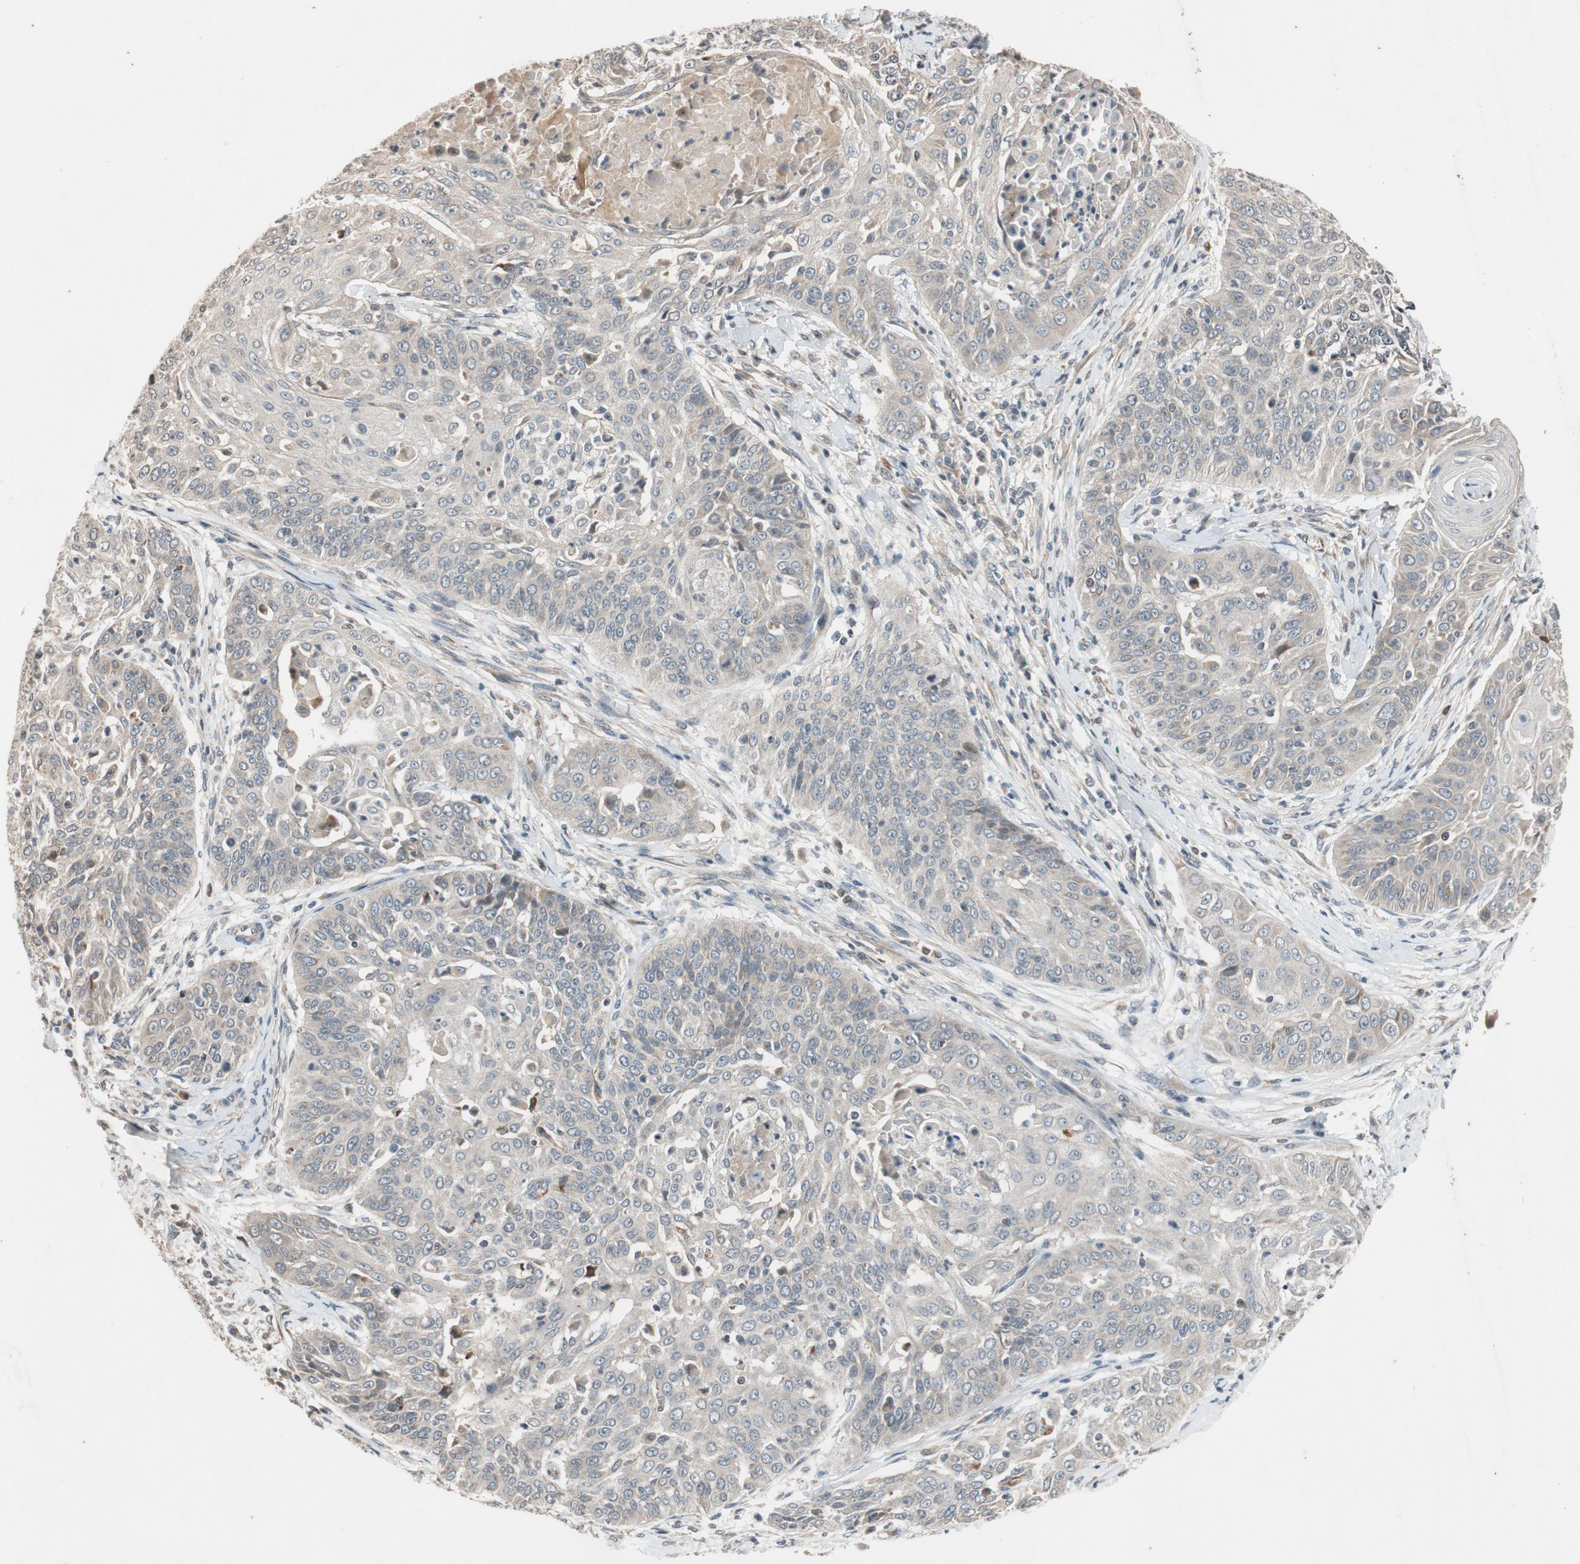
{"staining": {"intensity": "weak", "quantity": ">75%", "location": "cytoplasmic/membranous"}, "tissue": "cervical cancer", "cell_type": "Tumor cells", "image_type": "cancer", "snomed": [{"axis": "morphology", "description": "Squamous cell carcinoma, NOS"}, {"axis": "topography", "description": "Cervix"}], "caption": "IHC photomicrograph of human squamous cell carcinoma (cervical) stained for a protein (brown), which displays low levels of weak cytoplasmic/membranous expression in approximately >75% of tumor cells.", "gene": "ATP2C1", "patient": {"sex": "female", "age": 64}}